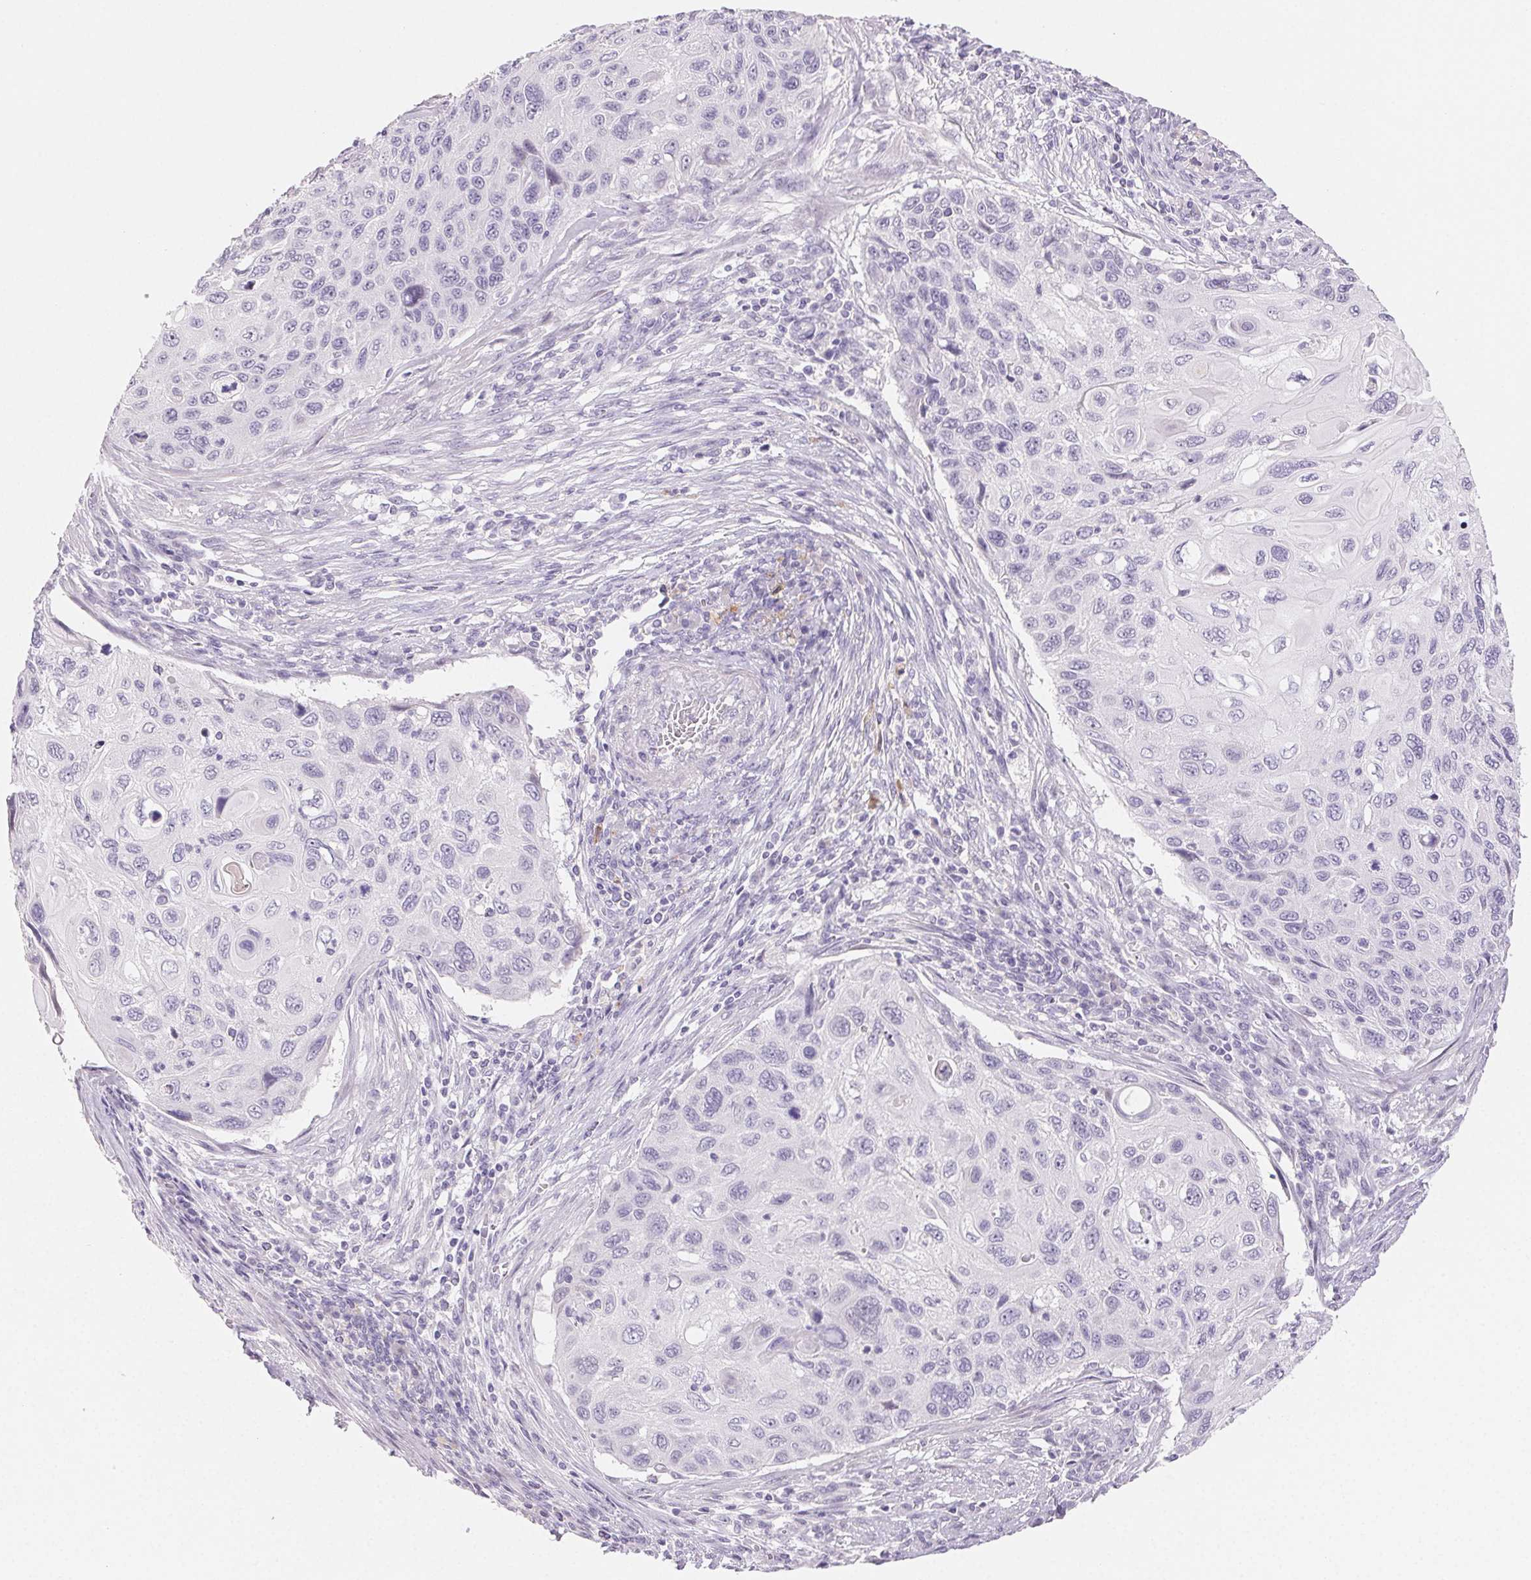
{"staining": {"intensity": "negative", "quantity": "none", "location": "none"}, "tissue": "cervical cancer", "cell_type": "Tumor cells", "image_type": "cancer", "snomed": [{"axis": "morphology", "description": "Squamous cell carcinoma, NOS"}, {"axis": "topography", "description": "Cervix"}], "caption": "The immunohistochemistry (IHC) histopathology image has no significant staining in tumor cells of squamous cell carcinoma (cervical) tissue.", "gene": "BPIFB2", "patient": {"sex": "female", "age": 70}}